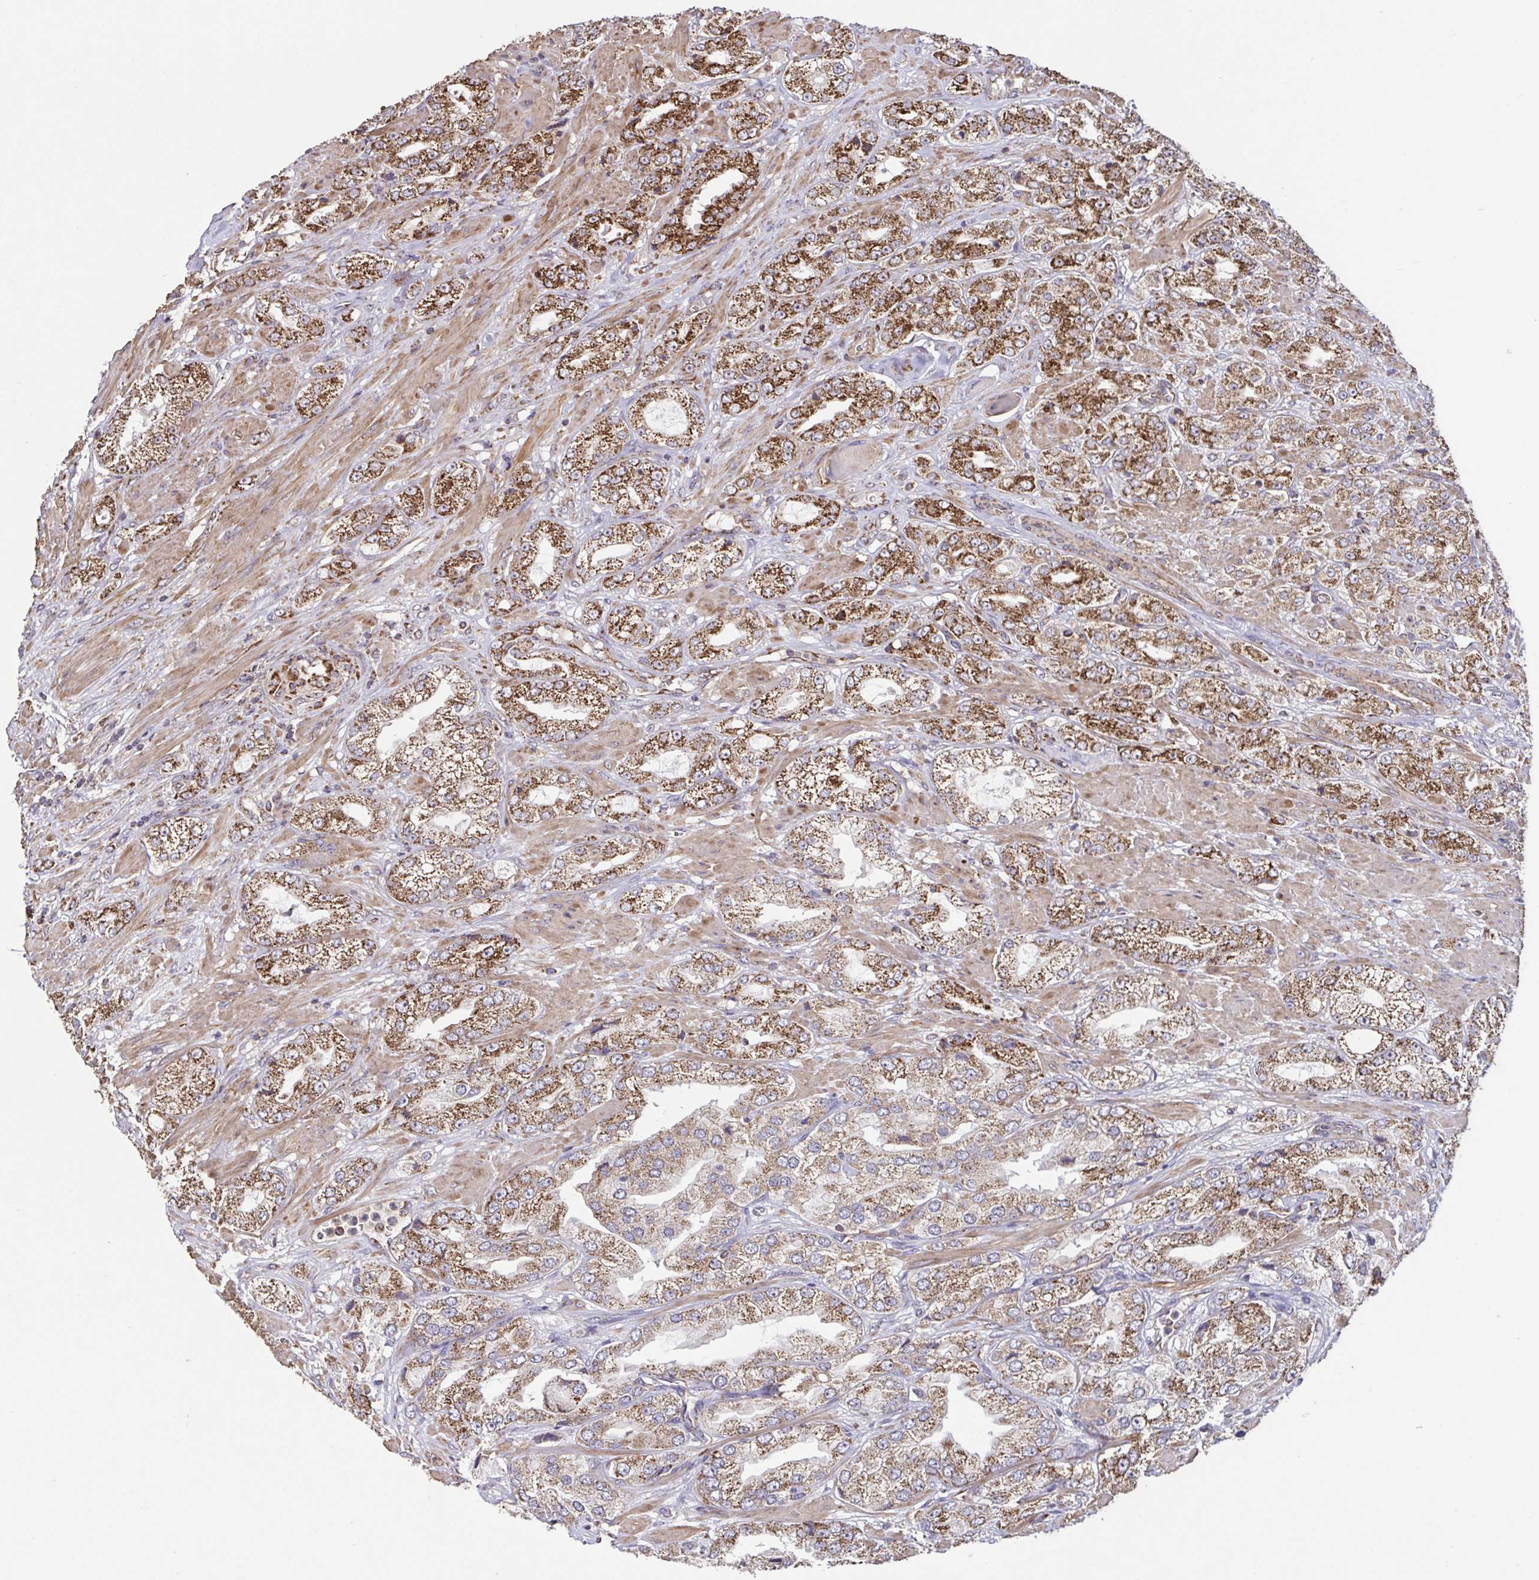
{"staining": {"intensity": "strong", "quantity": "25%-75%", "location": "cytoplasmic/membranous"}, "tissue": "prostate cancer", "cell_type": "Tumor cells", "image_type": "cancer", "snomed": [{"axis": "morphology", "description": "Adenocarcinoma, High grade"}, {"axis": "topography", "description": "Prostate"}], "caption": "Protein staining of prostate high-grade adenocarcinoma tissue reveals strong cytoplasmic/membranous staining in approximately 25%-75% of tumor cells.", "gene": "DIP2B", "patient": {"sex": "male", "age": 68}}